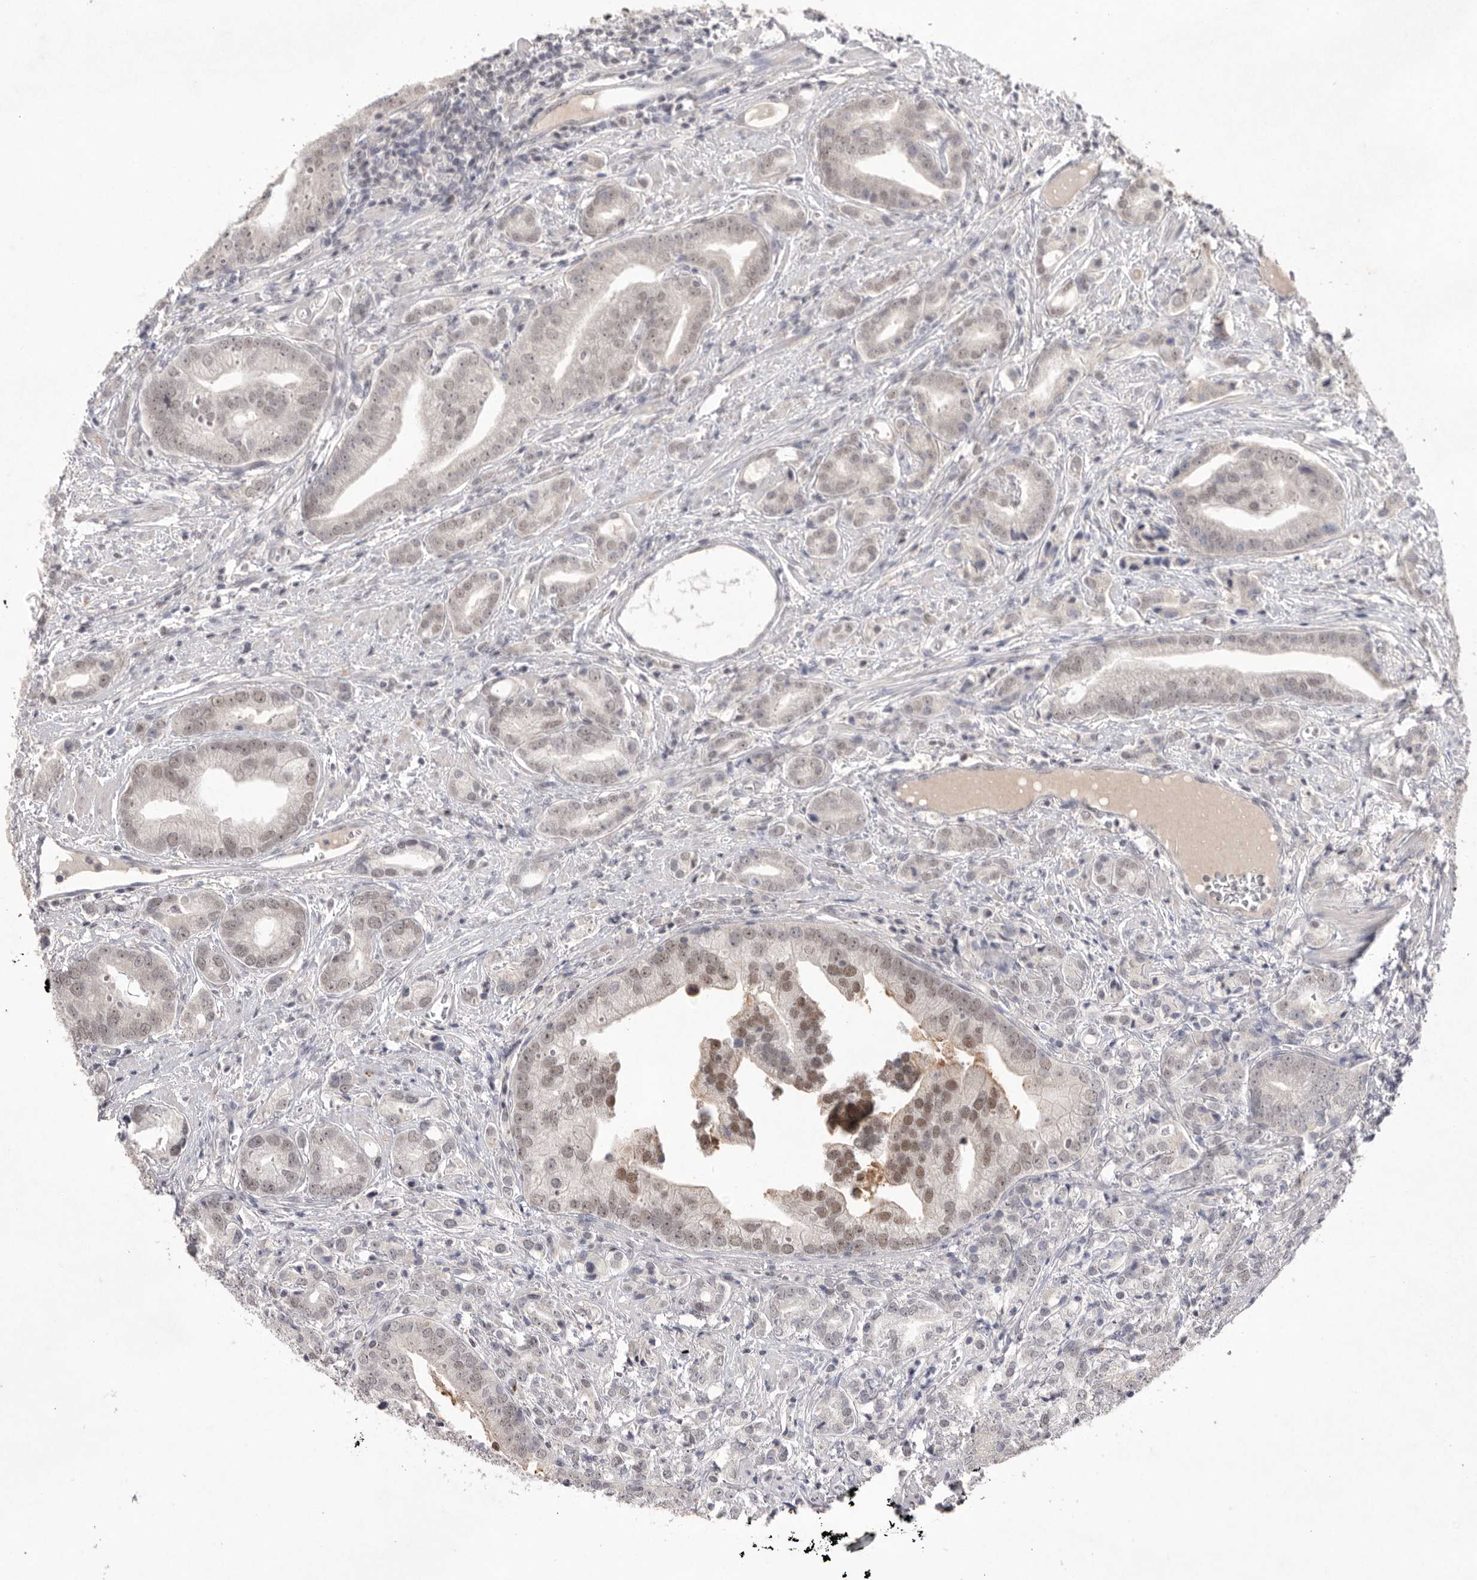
{"staining": {"intensity": "weak", "quantity": "25%-75%", "location": "cytoplasmic/membranous,nuclear"}, "tissue": "prostate cancer", "cell_type": "Tumor cells", "image_type": "cancer", "snomed": [{"axis": "morphology", "description": "Adenocarcinoma, High grade"}, {"axis": "topography", "description": "Prostate"}], "caption": "Tumor cells display low levels of weak cytoplasmic/membranous and nuclear positivity in about 25%-75% of cells in human prostate cancer (high-grade adenocarcinoma). Immunohistochemistry stains the protein of interest in brown and the nuclei are stained blue.", "gene": "HUS1", "patient": {"sex": "male", "age": 57}}